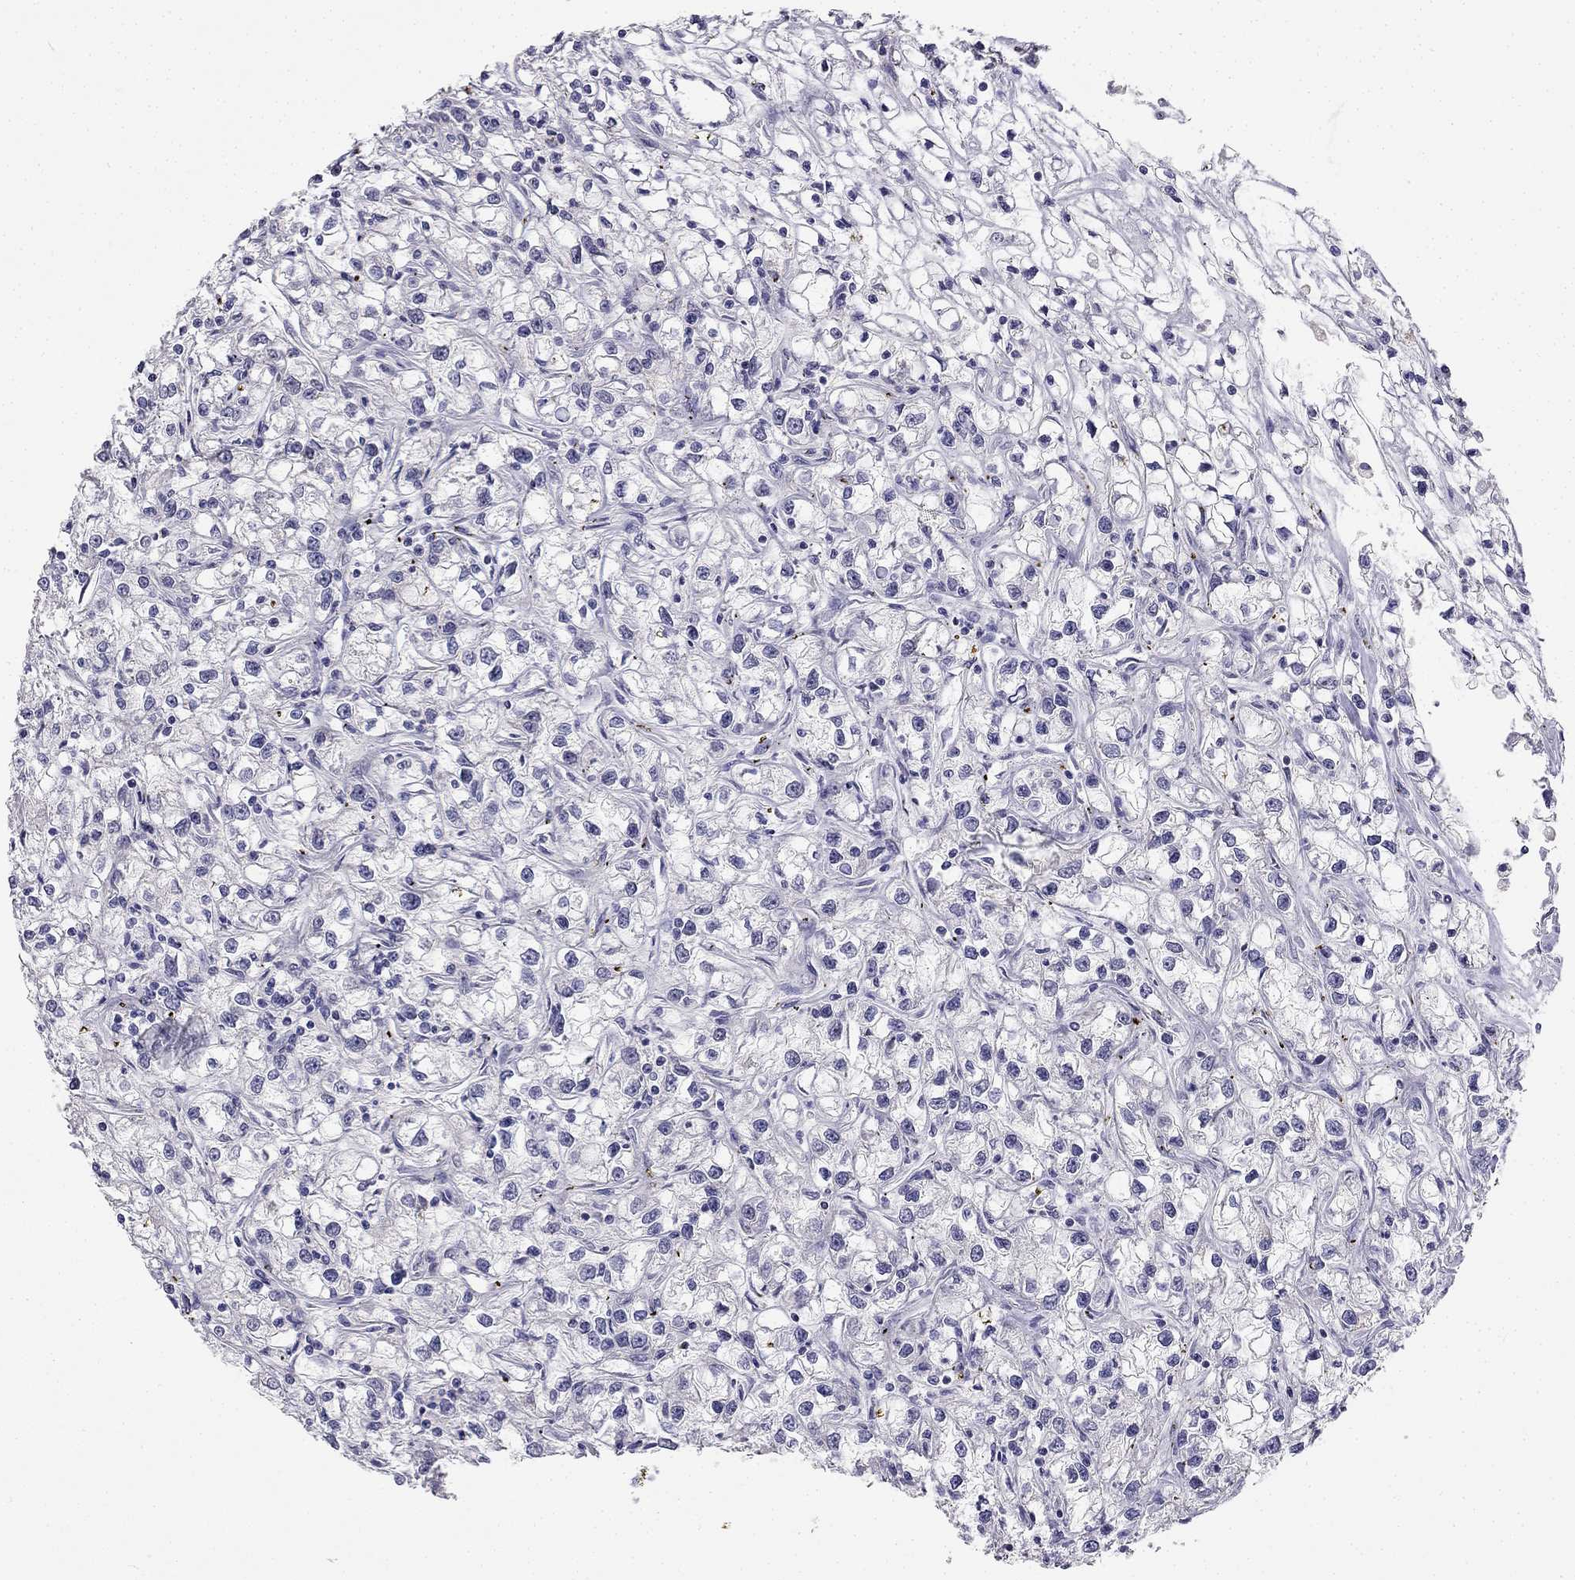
{"staining": {"intensity": "negative", "quantity": "none", "location": "none"}, "tissue": "renal cancer", "cell_type": "Tumor cells", "image_type": "cancer", "snomed": [{"axis": "morphology", "description": "Adenocarcinoma, NOS"}, {"axis": "topography", "description": "Kidney"}], "caption": "An immunohistochemistry (IHC) photomicrograph of renal adenocarcinoma is shown. There is no staining in tumor cells of renal adenocarcinoma.", "gene": "C16orf89", "patient": {"sex": "female", "age": 59}}